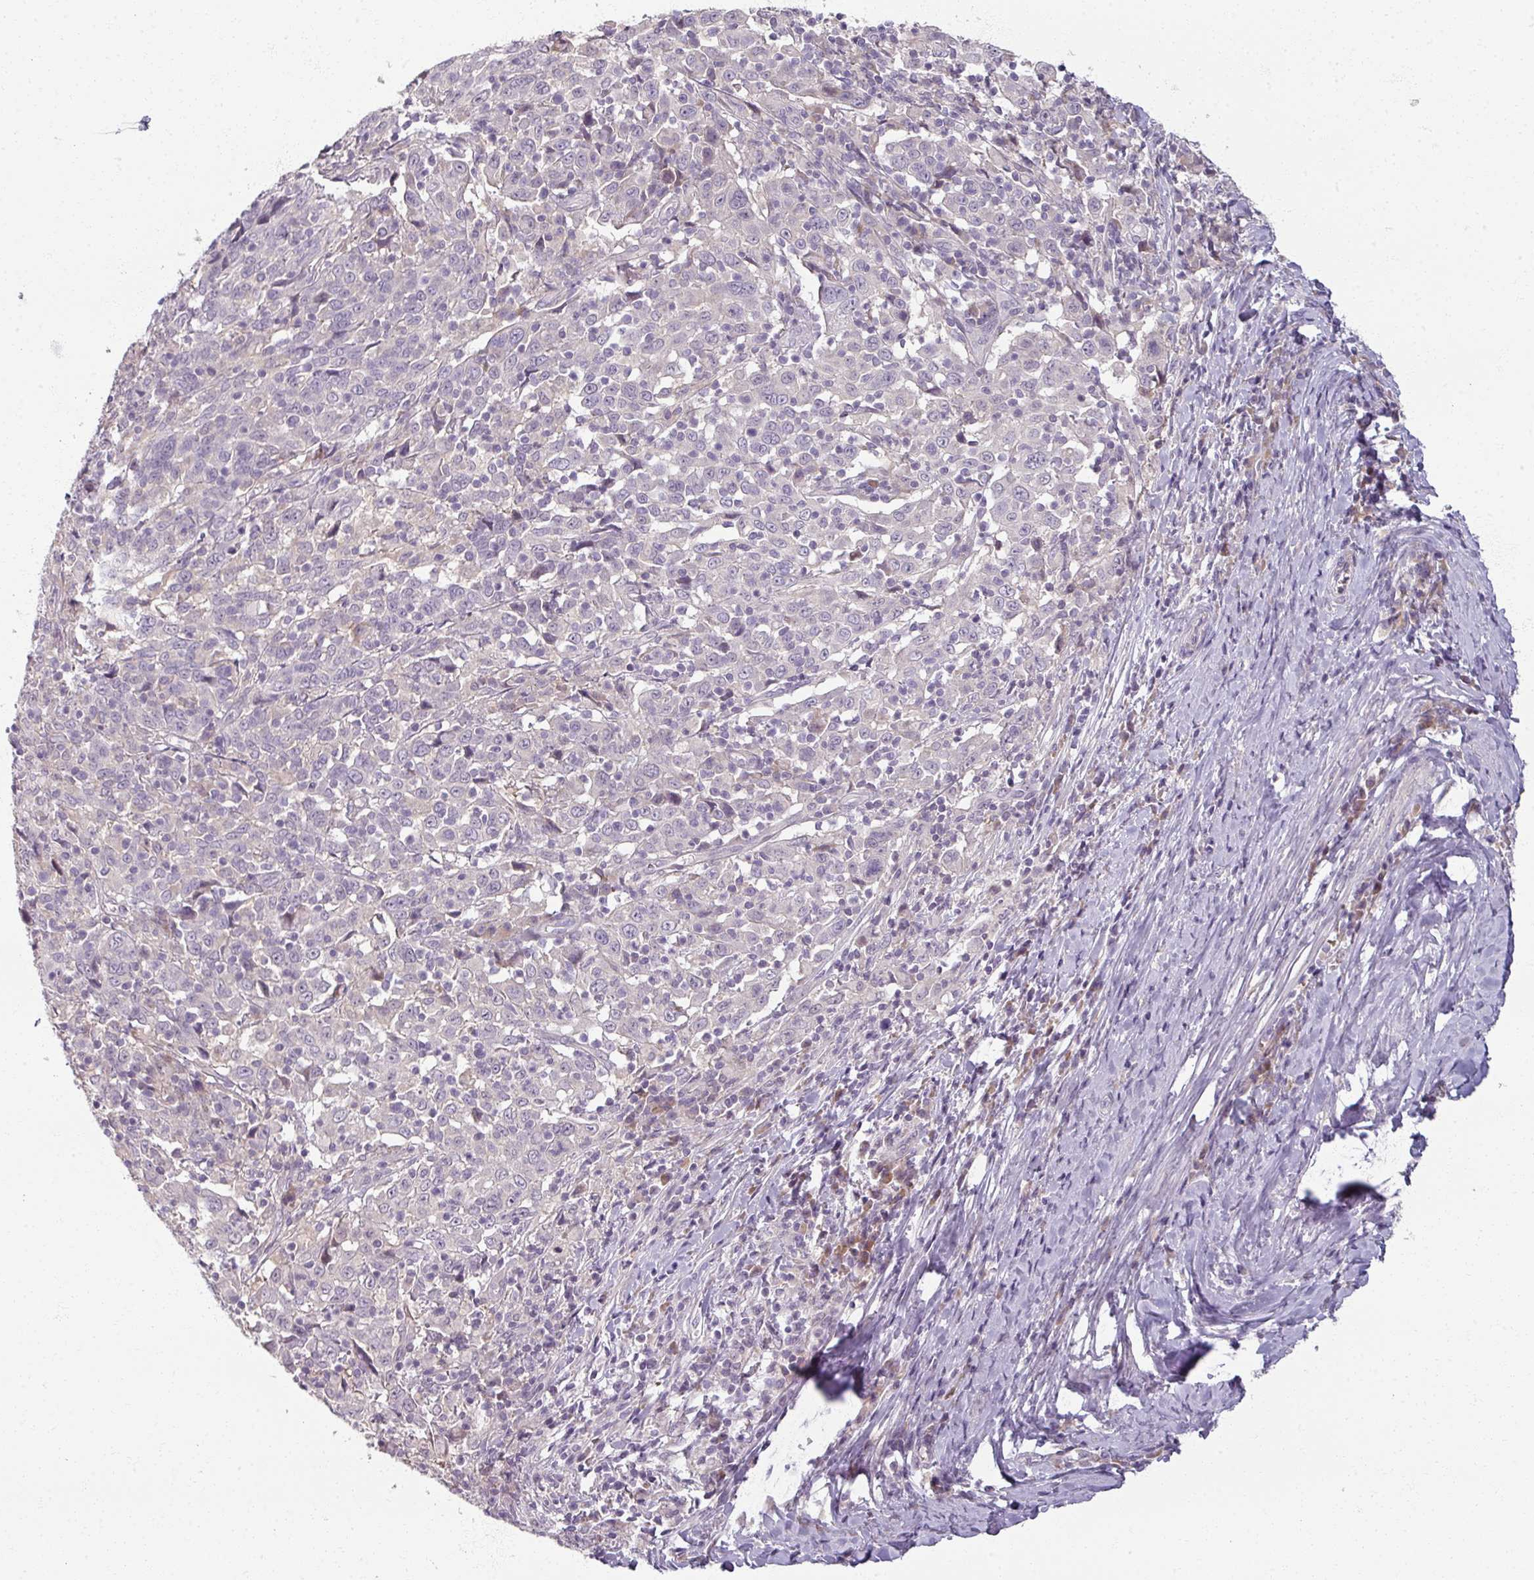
{"staining": {"intensity": "negative", "quantity": "none", "location": "none"}, "tissue": "cervical cancer", "cell_type": "Tumor cells", "image_type": "cancer", "snomed": [{"axis": "morphology", "description": "Squamous cell carcinoma, NOS"}, {"axis": "topography", "description": "Cervix"}], "caption": "IHC of human cervical squamous cell carcinoma displays no staining in tumor cells.", "gene": "MYMK", "patient": {"sex": "female", "age": 46}}